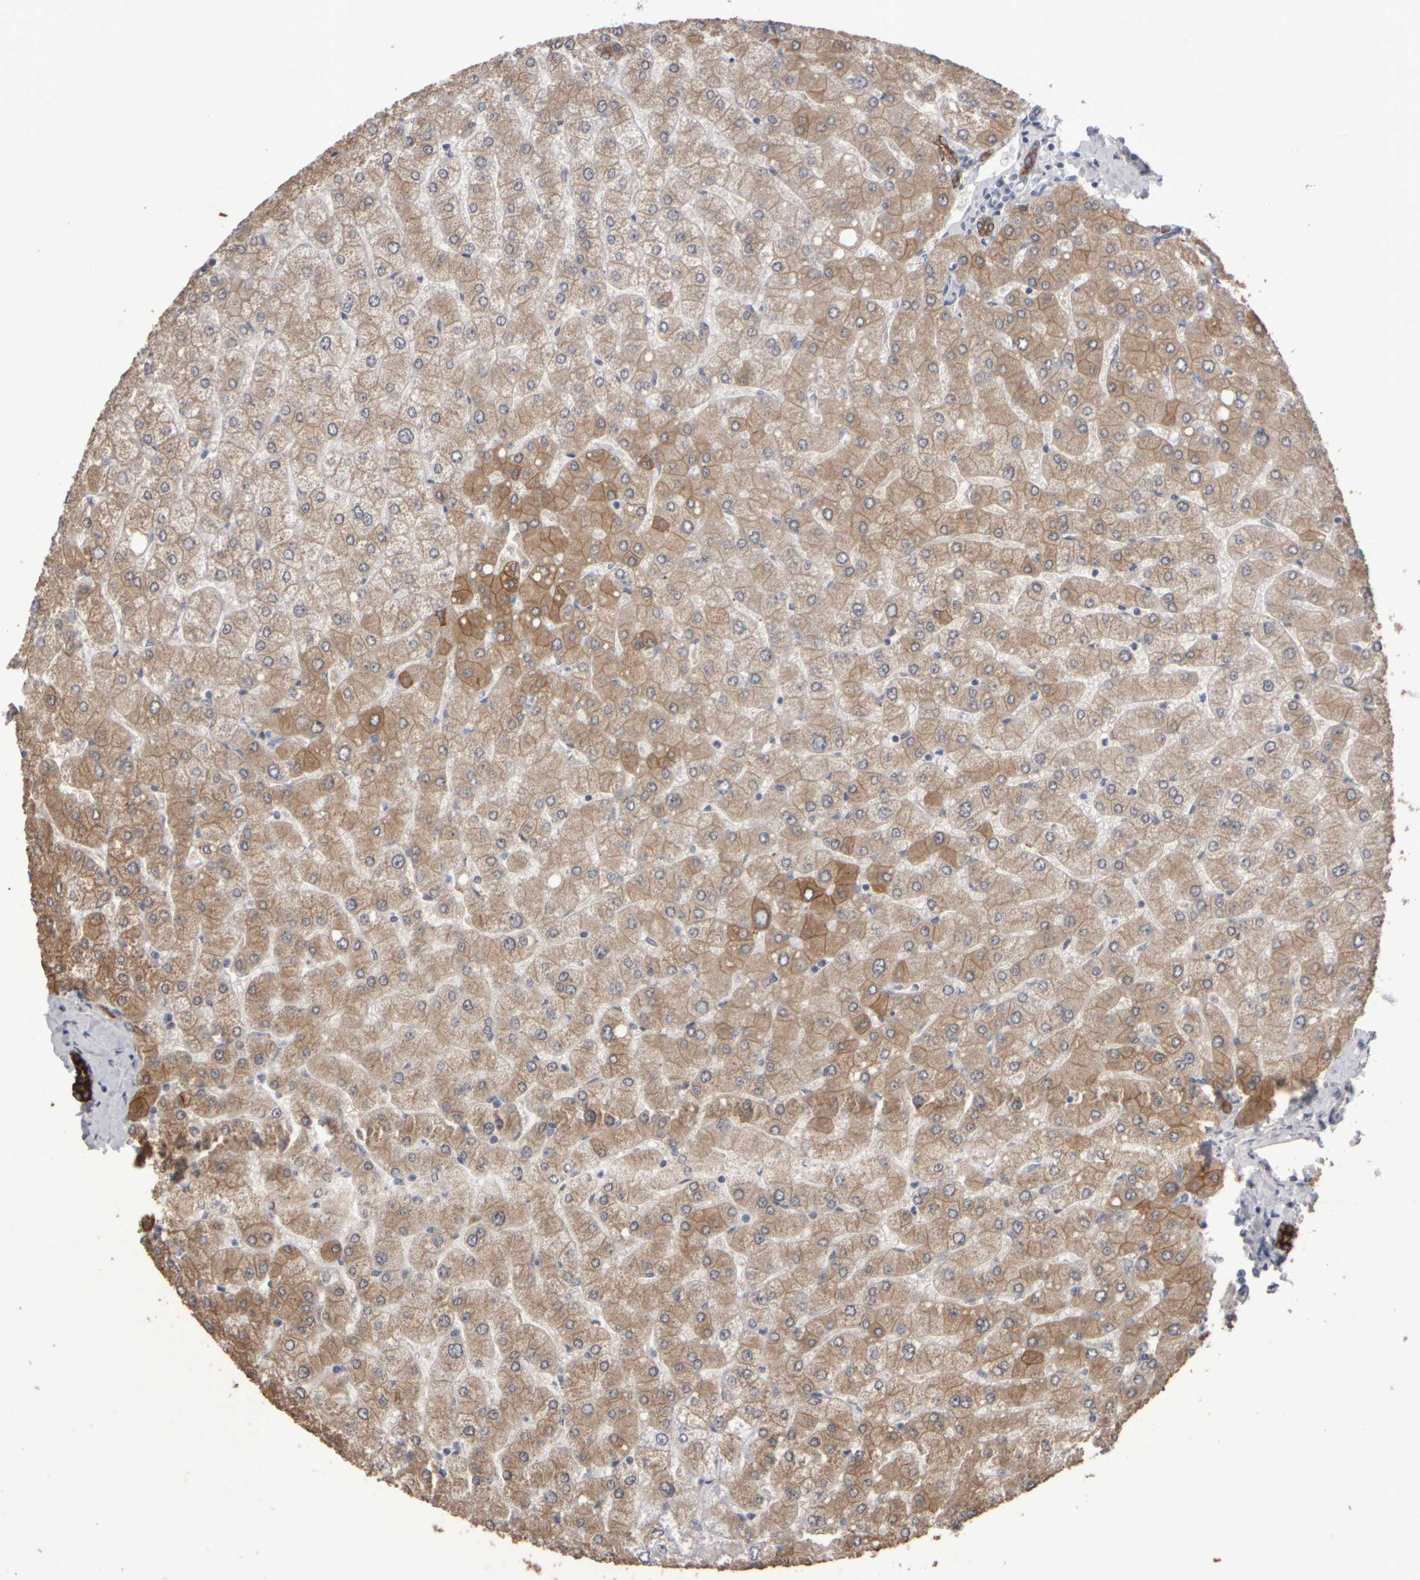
{"staining": {"intensity": "strong", "quantity": ">75%", "location": "cytoplasmic/membranous"}, "tissue": "liver", "cell_type": "Cholangiocytes", "image_type": "normal", "snomed": [{"axis": "morphology", "description": "Normal tissue, NOS"}, {"axis": "topography", "description": "Liver"}], "caption": "A brown stain shows strong cytoplasmic/membranous positivity of a protein in cholangiocytes of benign liver.", "gene": "EPHX2", "patient": {"sex": "male", "age": 55}}